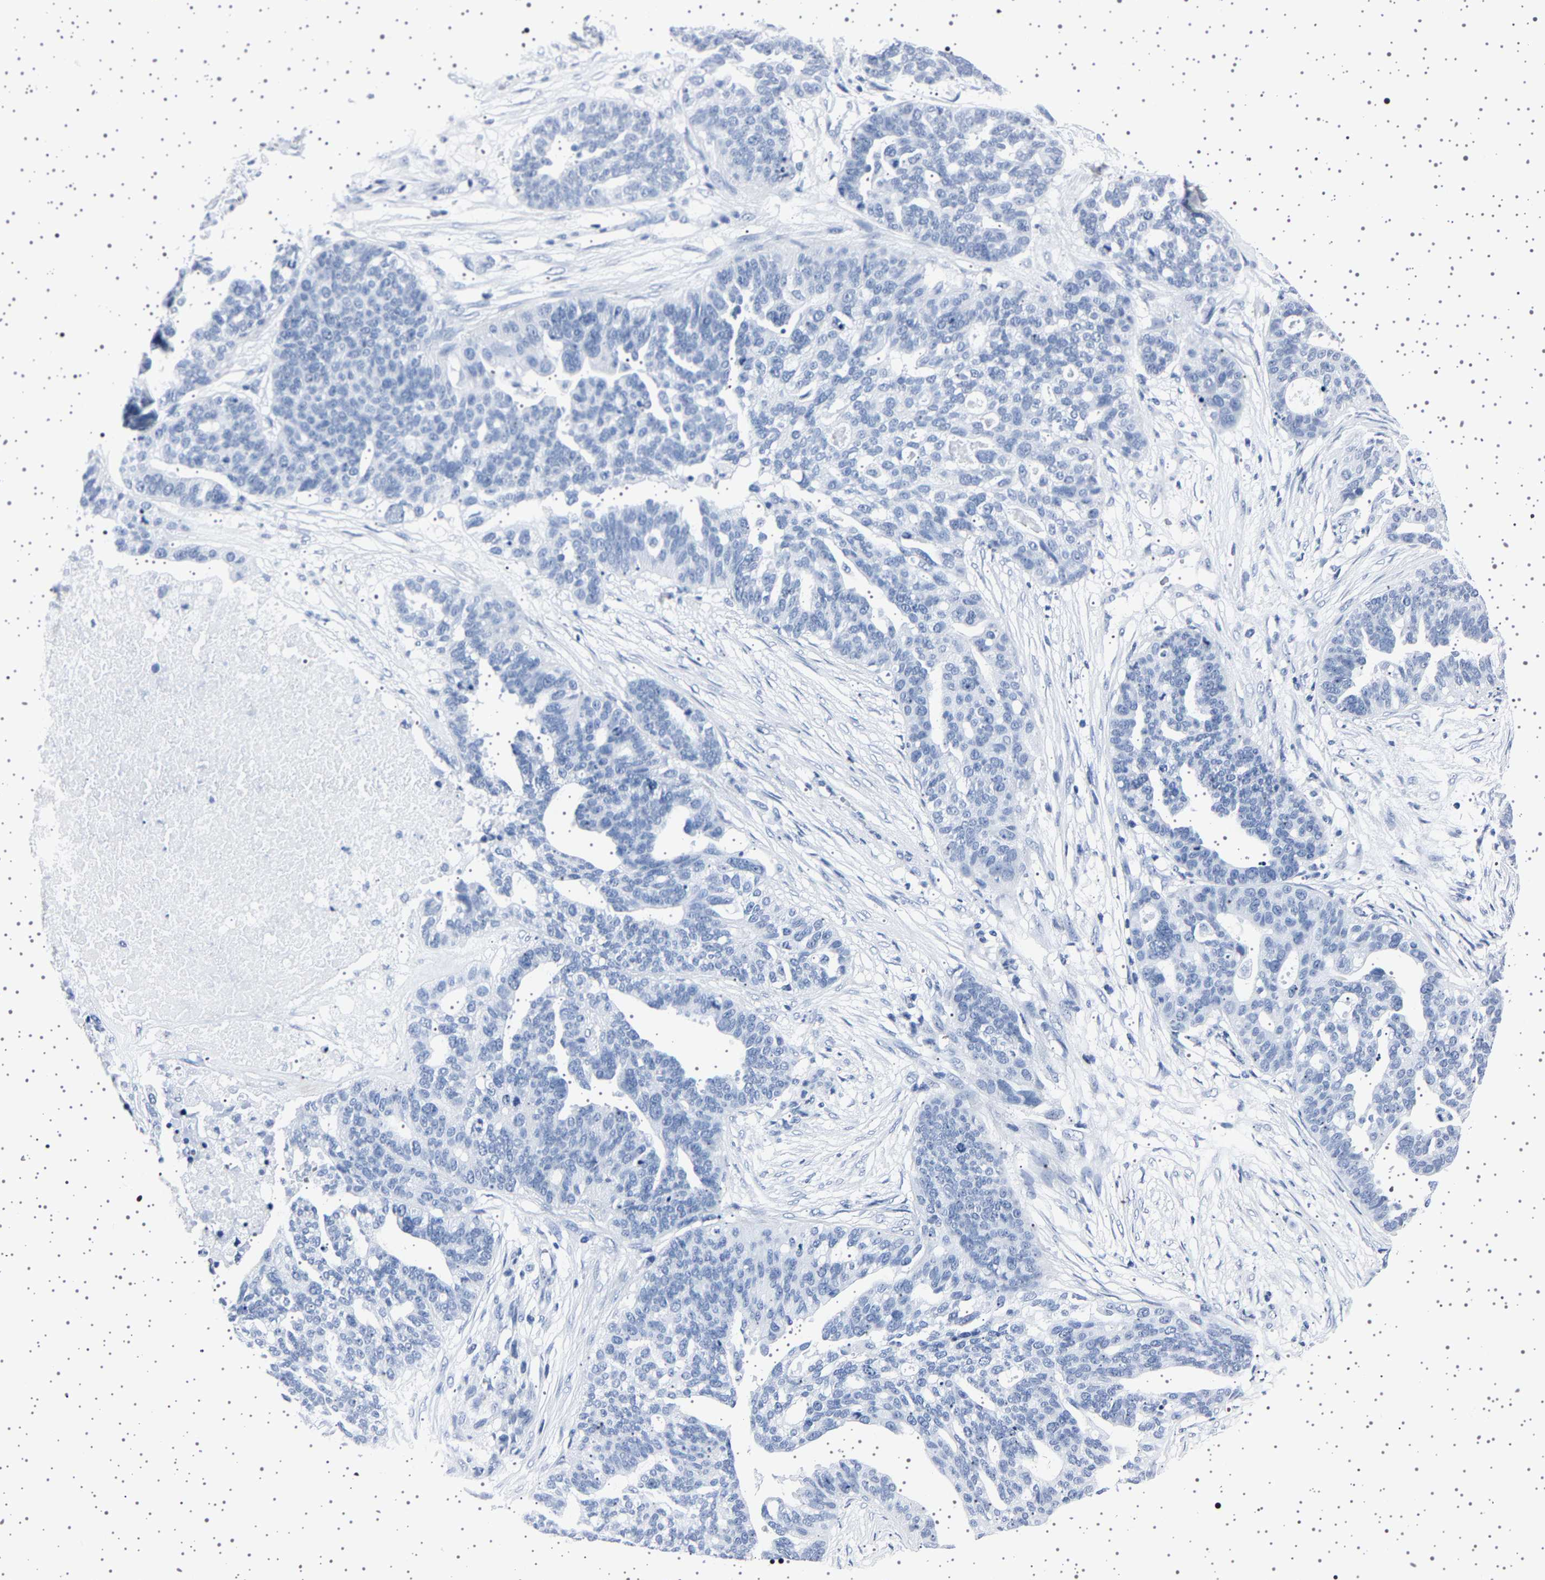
{"staining": {"intensity": "negative", "quantity": "none", "location": "none"}, "tissue": "ovarian cancer", "cell_type": "Tumor cells", "image_type": "cancer", "snomed": [{"axis": "morphology", "description": "Cystadenocarcinoma, serous, NOS"}, {"axis": "topography", "description": "Ovary"}], "caption": "DAB (3,3'-diaminobenzidine) immunohistochemical staining of human ovarian cancer displays no significant staining in tumor cells.", "gene": "TFF3", "patient": {"sex": "female", "age": 59}}